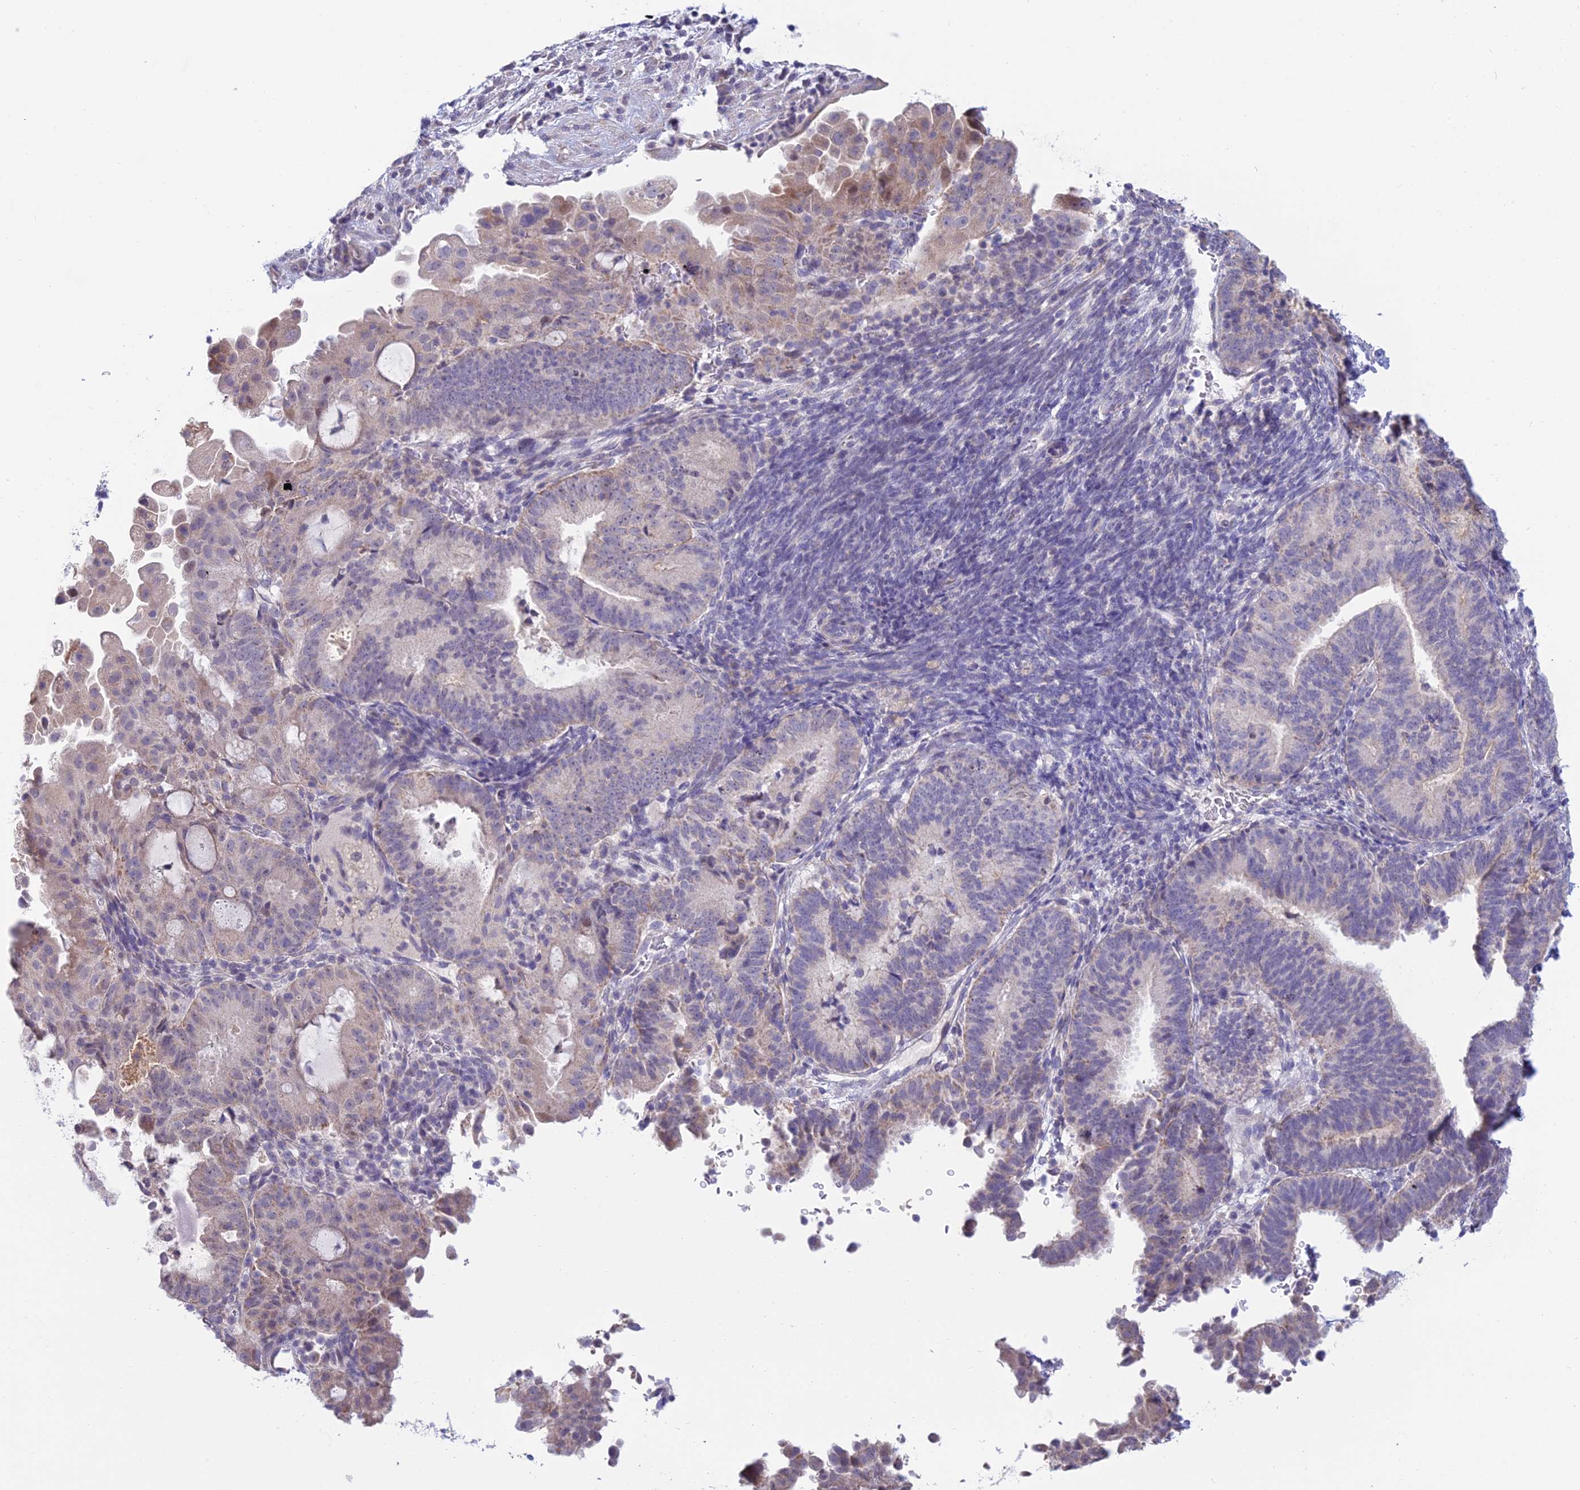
{"staining": {"intensity": "weak", "quantity": "<25%", "location": "cytoplasmic/membranous"}, "tissue": "endometrial cancer", "cell_type": "Tumor cells", "image_type": "cancer", "snomed": [{"axis": "morphology", "description": "Adenocarcinoma, NOS"}, {"axis": "topography", "description": "Endometrium"}], "caption": "This is an IHC image of adenocarcinoma (endometrial). There is no staining in tumor cells.", "gene": "CFAP206", "patient": {"sex": "female", "age": 70}}